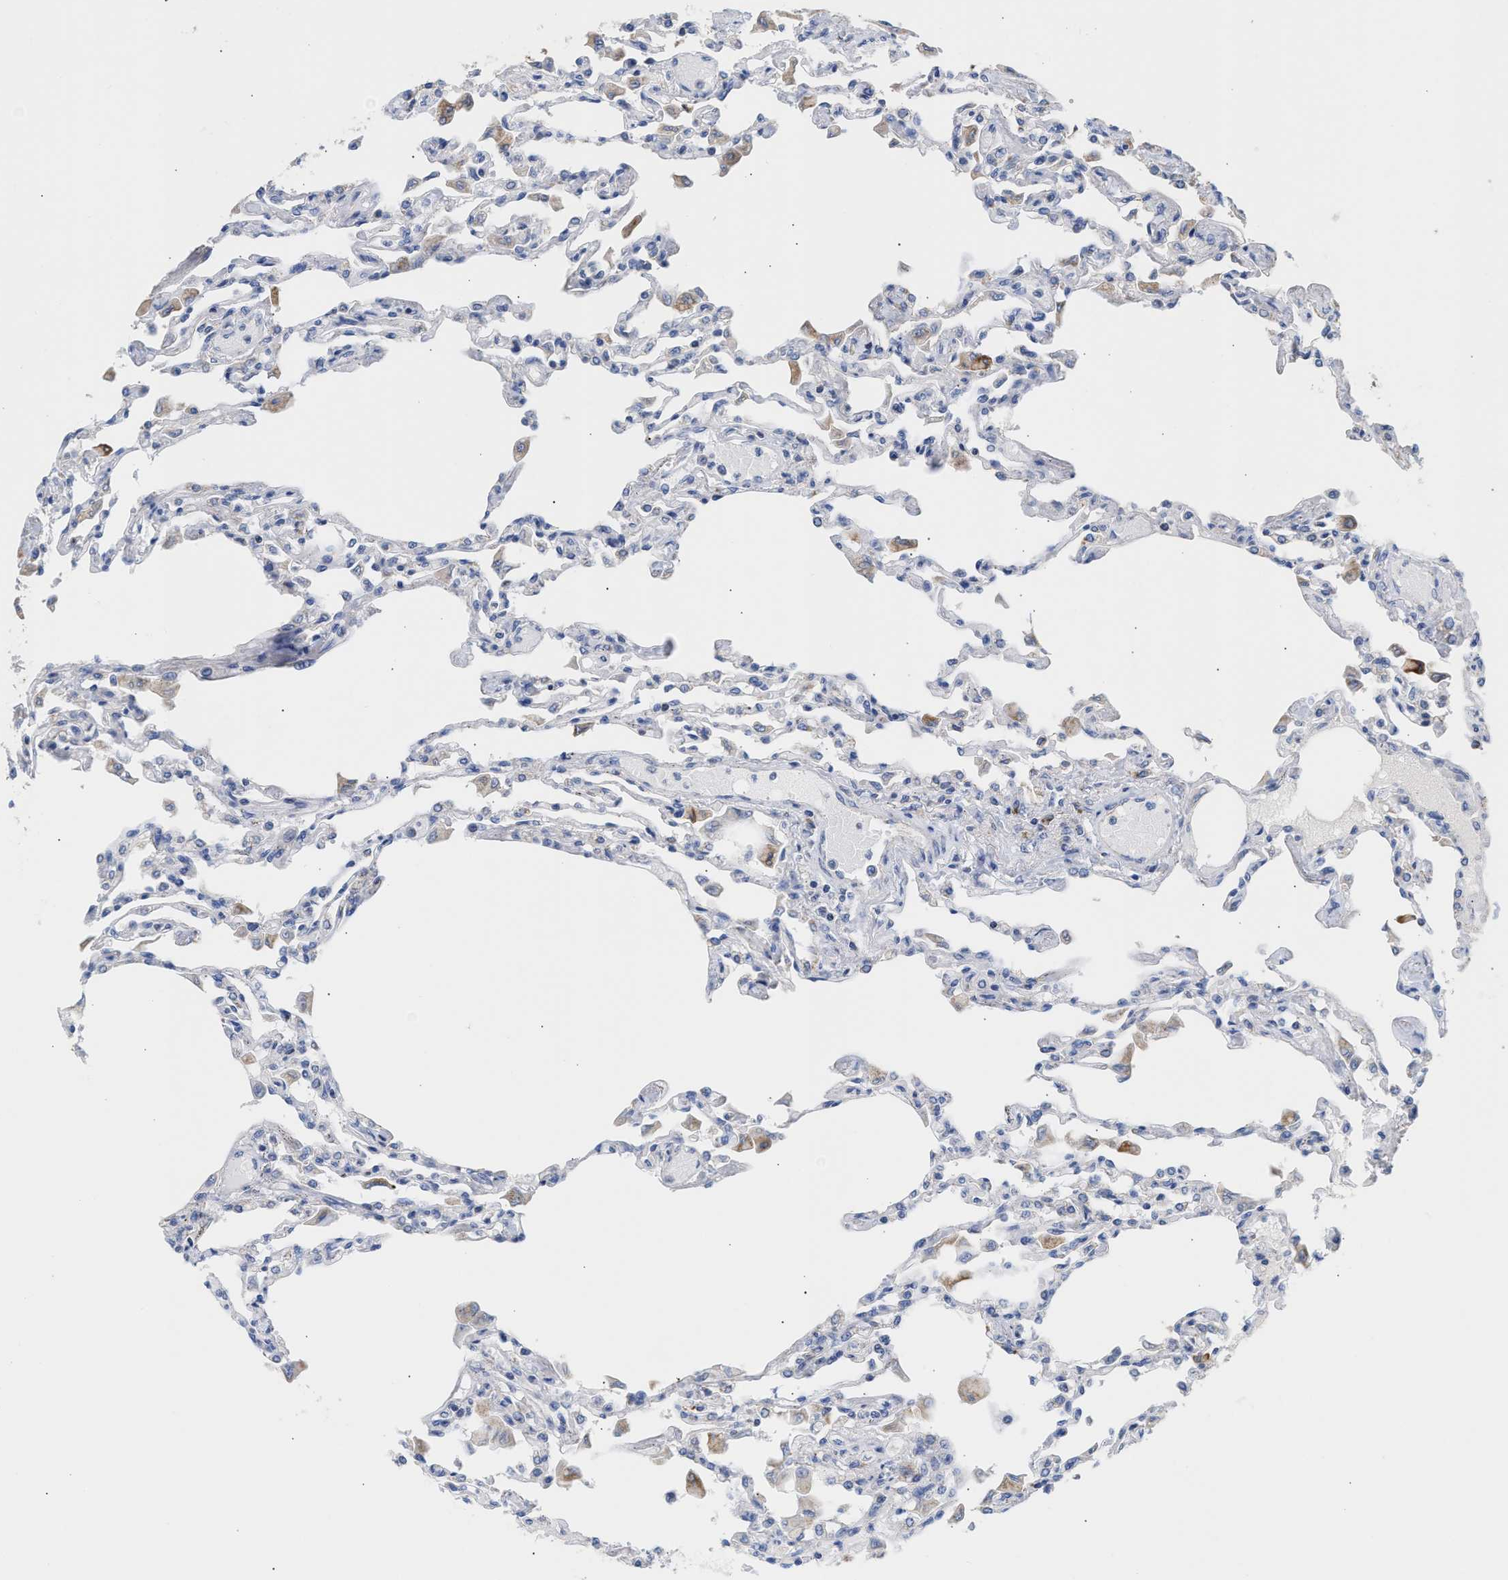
{"staining": {"intensity": "negative", "quantity": "none", "location": "none"}, "tissue": "lung", "cell_type": "Alveolar cells", "image_type": "normal", "snomed": [{"axis": "morphology", "description": "Normal tissue, NOS"}, {"axis": "topography", "description": "Bronchus"}, {"axis": "topography", "description": "Lung"}], "caption": "The photomicrograph exhibits no significant expression in alveolar cells of lung.", "gene": "ACOT13", "patient": {"sex": "female", "age": 49}}